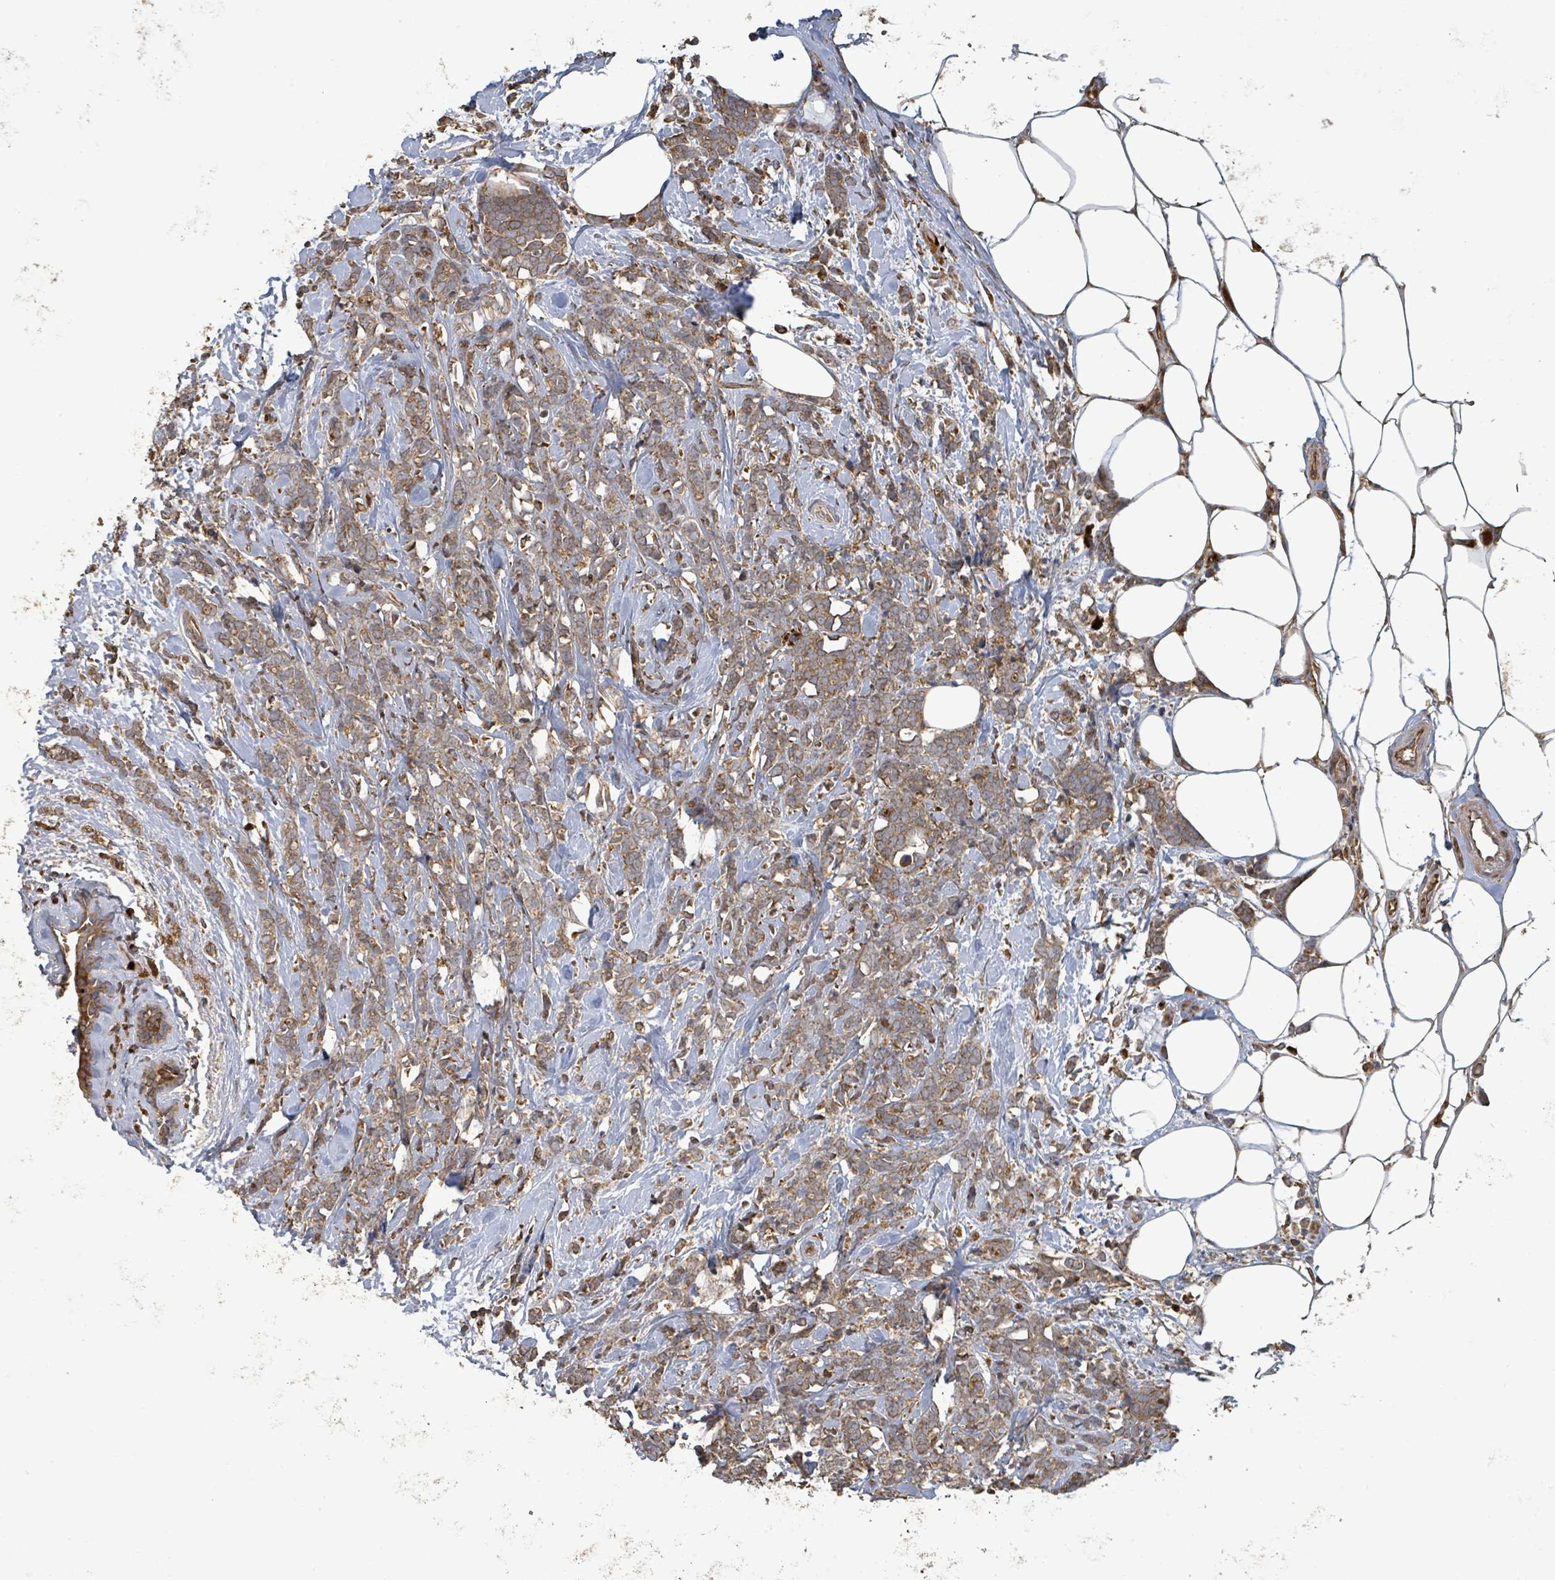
{"staining": {"intensity": "moderate", "quantity": ">75%", "location": "cytoplasmic/membranous"}, "tissue": "breast cancer", "cell_type": "Tumor cells", "image_type": "cancer", "snomed": [{"axis": "morphology", "description": "Lobular carcinoma"}, {"axis": "topography", "description": "Breast"}], "caption": "This photomicrograph exhibits IHC staining of human breast cancer (lobular carcinoma), with medium moderate cytoplasmic/membranous expression in about >75% of tumor cells.", "gene": "STARD4", "patient": {"sex": "female", "age": 58}}